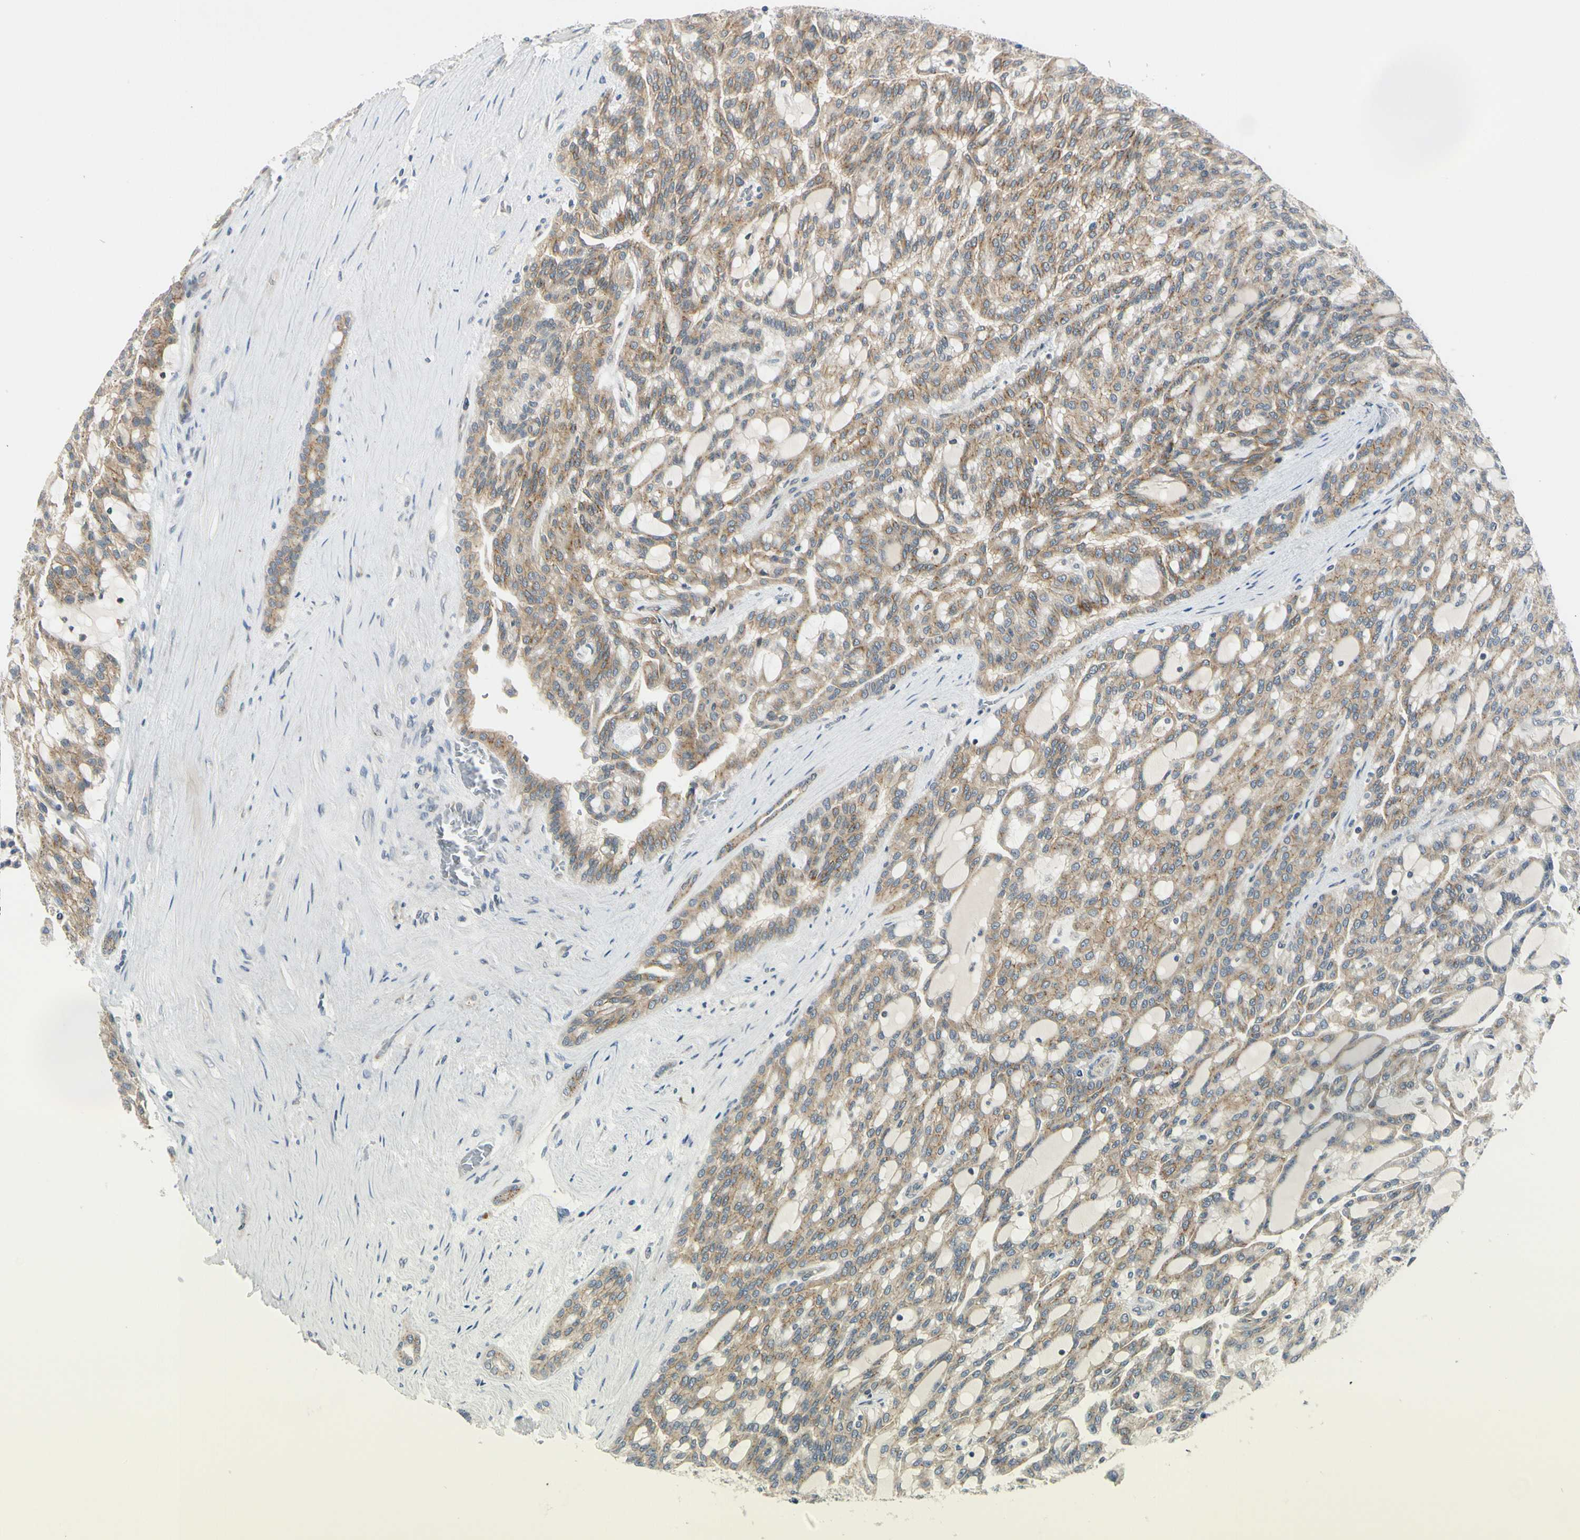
{"staining": {"intensity": "moderate", "quantity": ">75%", "location": "cytoplasmic/membranous"}, "tissue": "renal cancer", "cell_type": "Tumor cells", "image_type": "cancer", "snomed": [{"axis": "morphology", "description": "Adenocarcinoma, NOS"}, {"axis": "topography", "description": "Kidney"}], "caption": "An immunohistochemistry micrograph of tumor tissue is shown. Protein staining in brown labels moderate cytoplasmic/membranous positivity in renal cancer within tumor cells.", "gene": "RPS6KB2", "patient": {"sex": "male", "age": 63}}